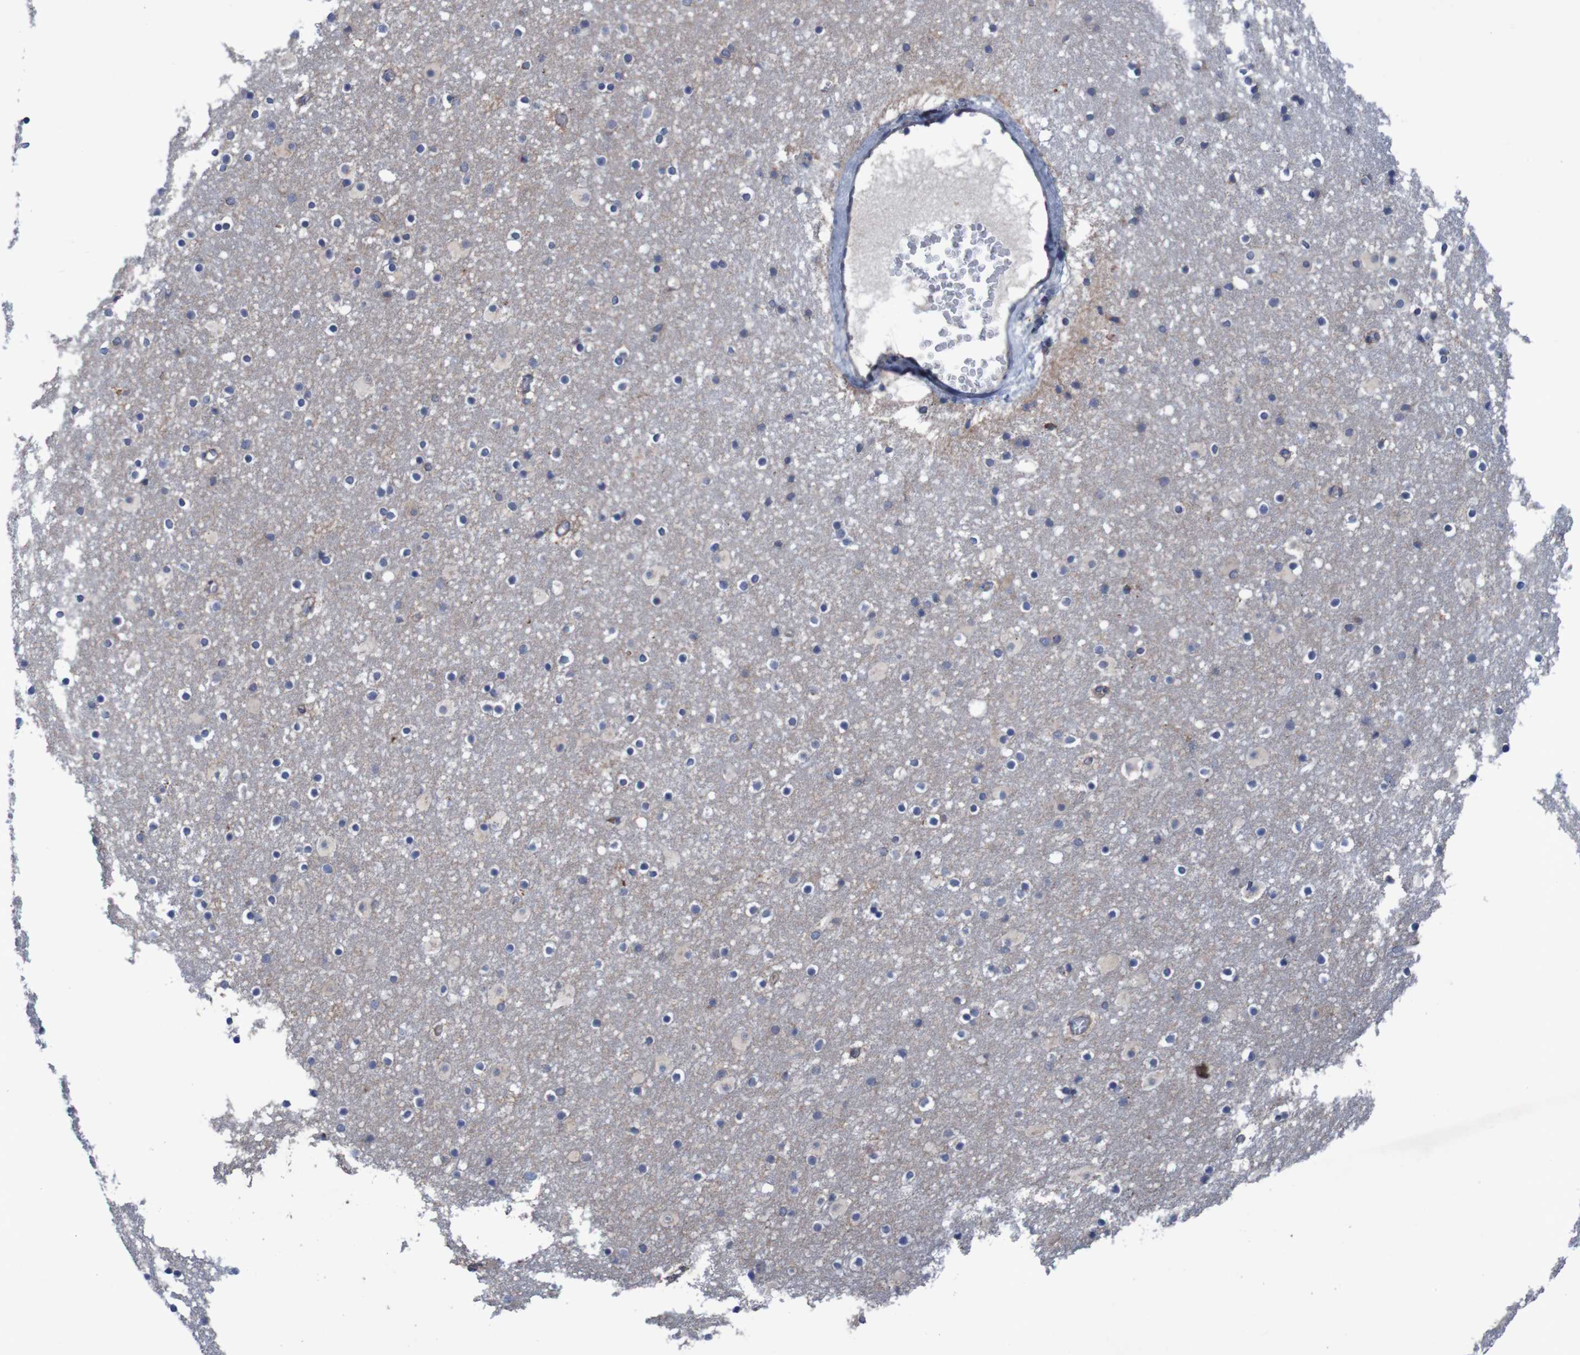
{"staining": {"intensity": "negative", "quantity": "none", "location": "none"}, "tissue": "caudate", "cell_type": "Glial cells", "image_type": "normal", "snomed": [{"axis": "morphology", "description": "Normal tissue, NOS"}, {"axis": "topography", "description": "Lateral ventricle wall"}], "caption": "This micrograph is of benign caudate stained with immunohistochemistry (IHC) to label a protein in brown with the nuclei are counter-stained blue. There is no positivity in glial cells.", "gene": "ANGPT4", "patient": {"sex": "male", "age": 45}}